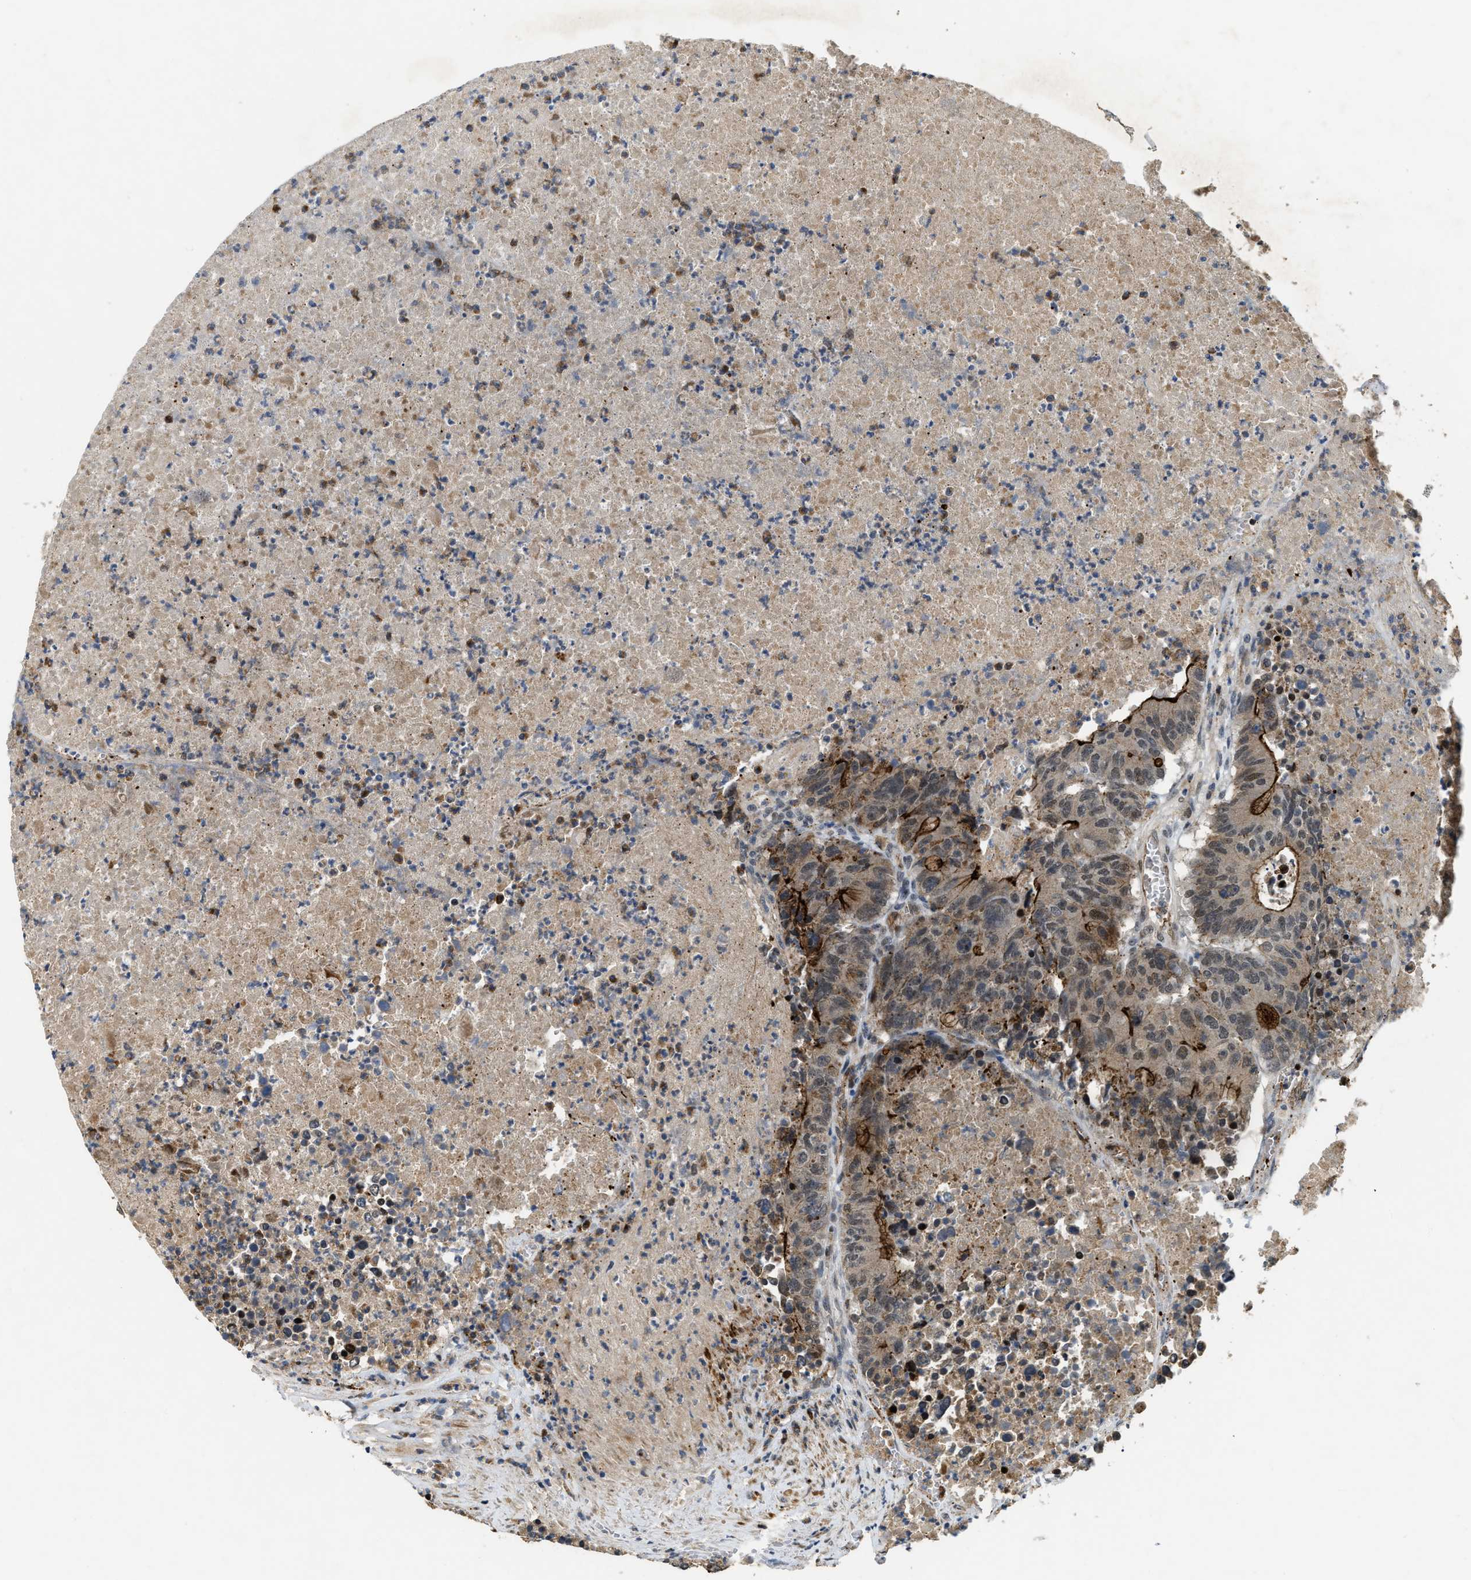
{"staining": {"intensity": "strong", "quantity": "25%-75%", "location": "cytoplasmic/membranous"}, "tissue": "colorectal cancer", "cell_type": "Tumor cells", "image_type": "cancer", "snomed": [{"axis": "morphology", "description": "Adenocarcinoma, NOS"}, {"axis": "topography", "description": "Colon"}], "caption": "Strong cytoplasmic/membranous expression for a protein is seen in about 25%-75% of tumor cells of colorectal adenocarcinoma using IHC.", "gene": "DPF2", "patient": {"sex": "male", "age": 87}}